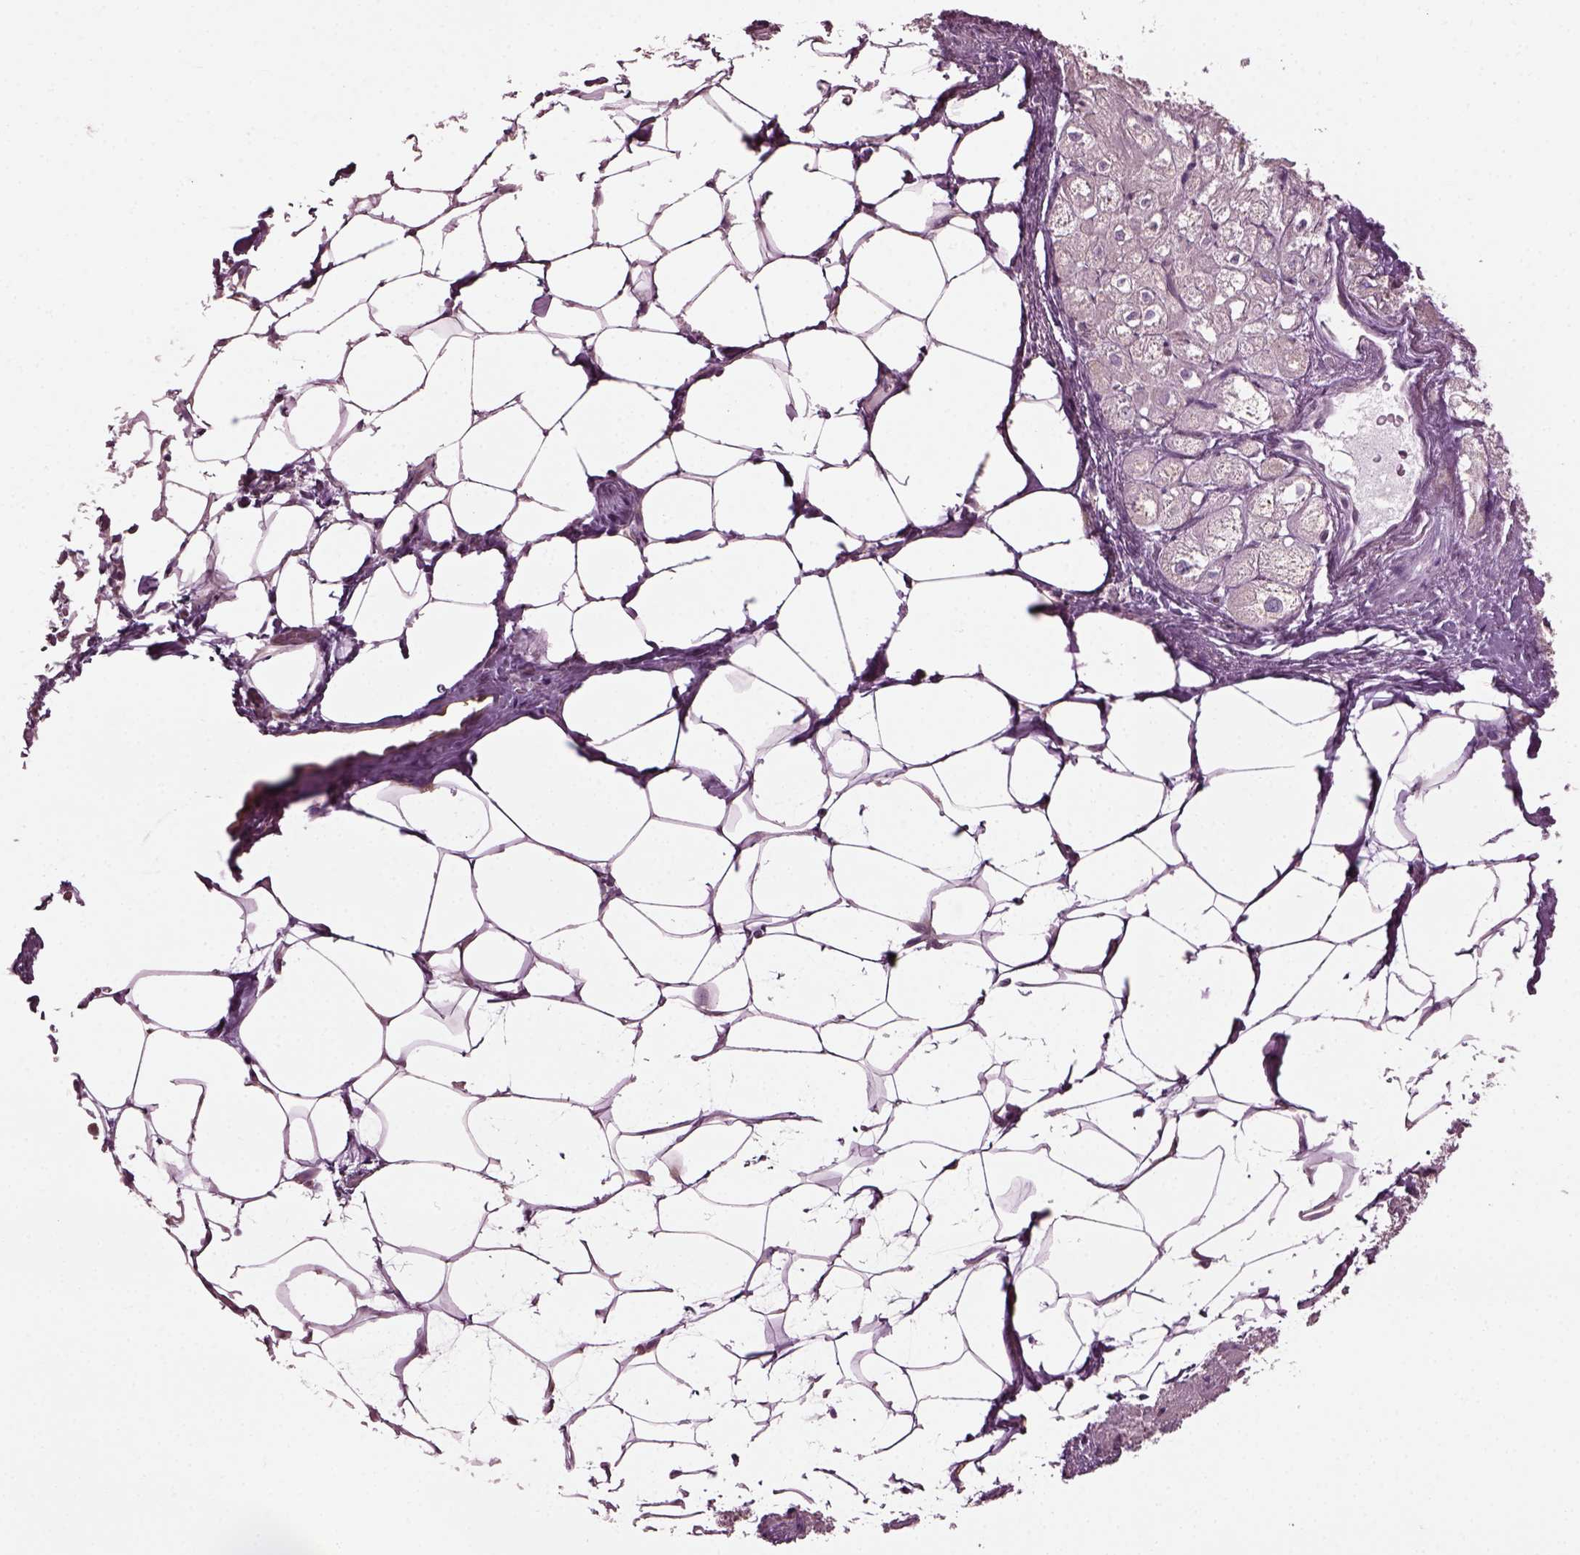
{"staining": {"intensity": "negative", "quantity": "none", "location": "none"}, "tissue": "heart muscle", "cell_type": "Cardiomyocytes", "image_type": "normal", "snomed": [{"axis": "morphology", "description": "Normal tissue, NOS"}, {"axis": "topography", "description": "Heart"}], "caption": "IHC of normal heart muscle demonstrates no expression in cardiomyocytes.", "gene": "CABP5", "patient": {"sex": "female", "age": 69}}